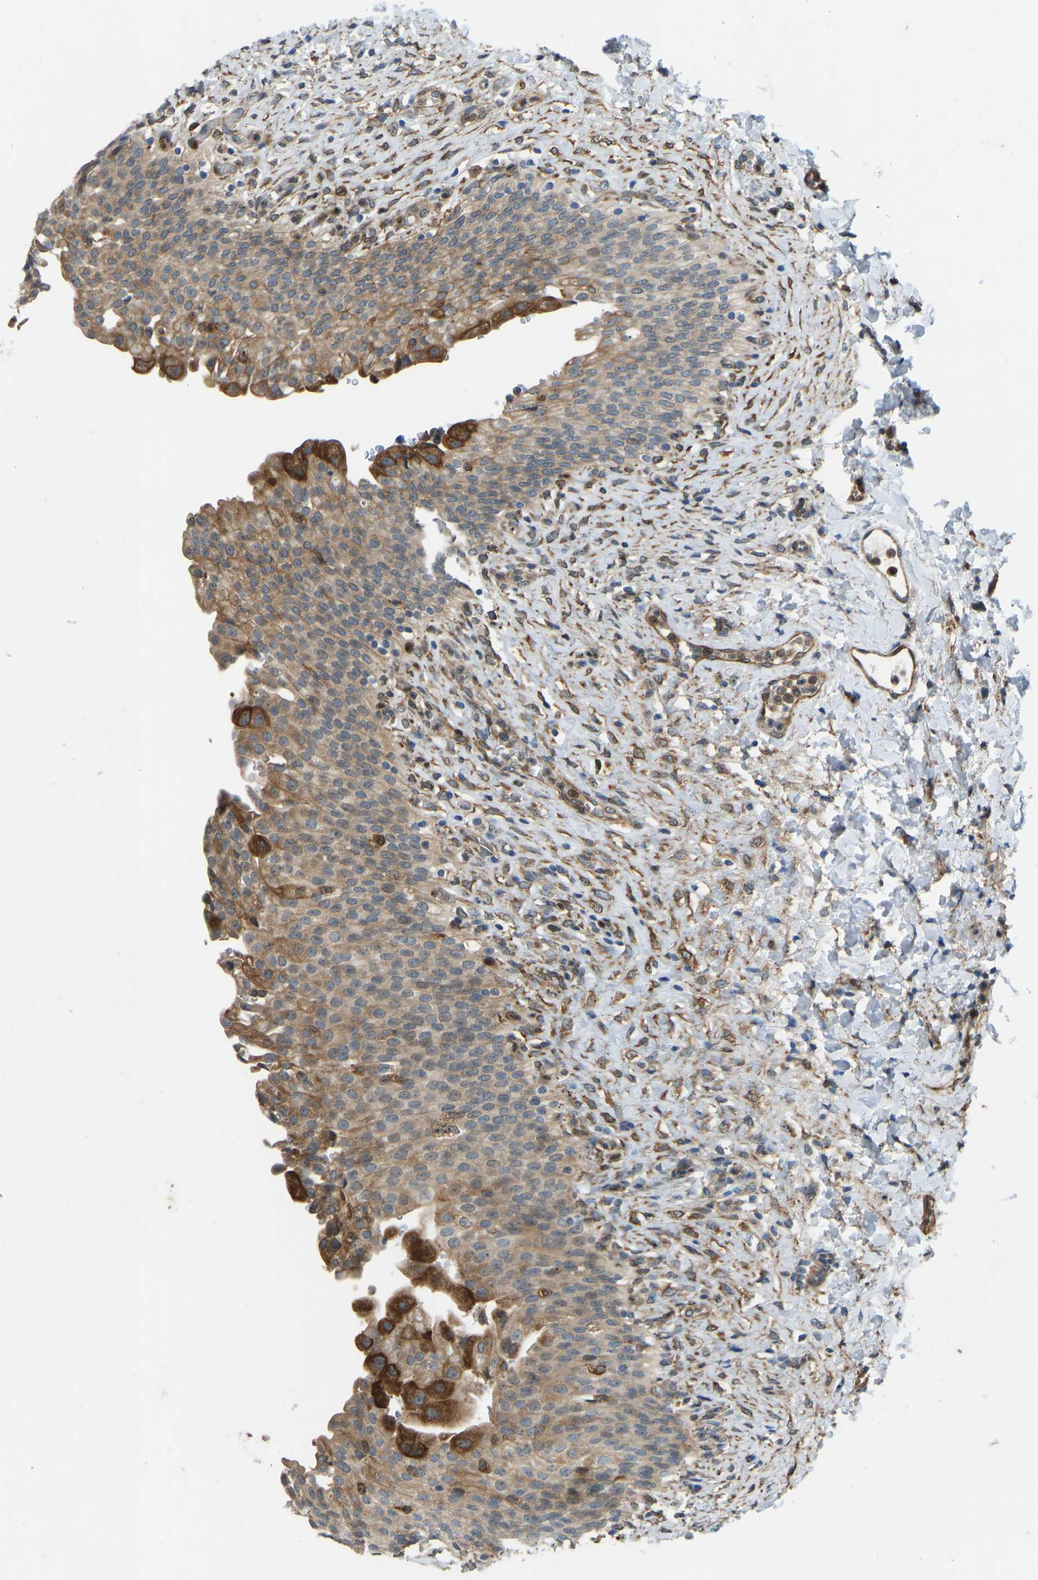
{"staining": {"intensity": "strong", "quantity": ">75%", "location": "cytoplasmic/membranous"}, "tissue": "urinary bladder", "cell_type": "Urothelial cells", "image_type": "normal", "snomed": [{"axis": "morphology", "description": "Urothelial carcinoma, High grade"}, {"axis": "topography", "description": "Urinary bladder"}], "caption": "Immunohistochemical staining of normal urinary bladder exhibits strong cytoplasmic/membranous protein staining in about >75% of urothelial cells. (brown staining indicates protein expression, while blue staining denotes nuclei).", "gene": "OS9", "patient": {"sex": "male", "age": 46}}